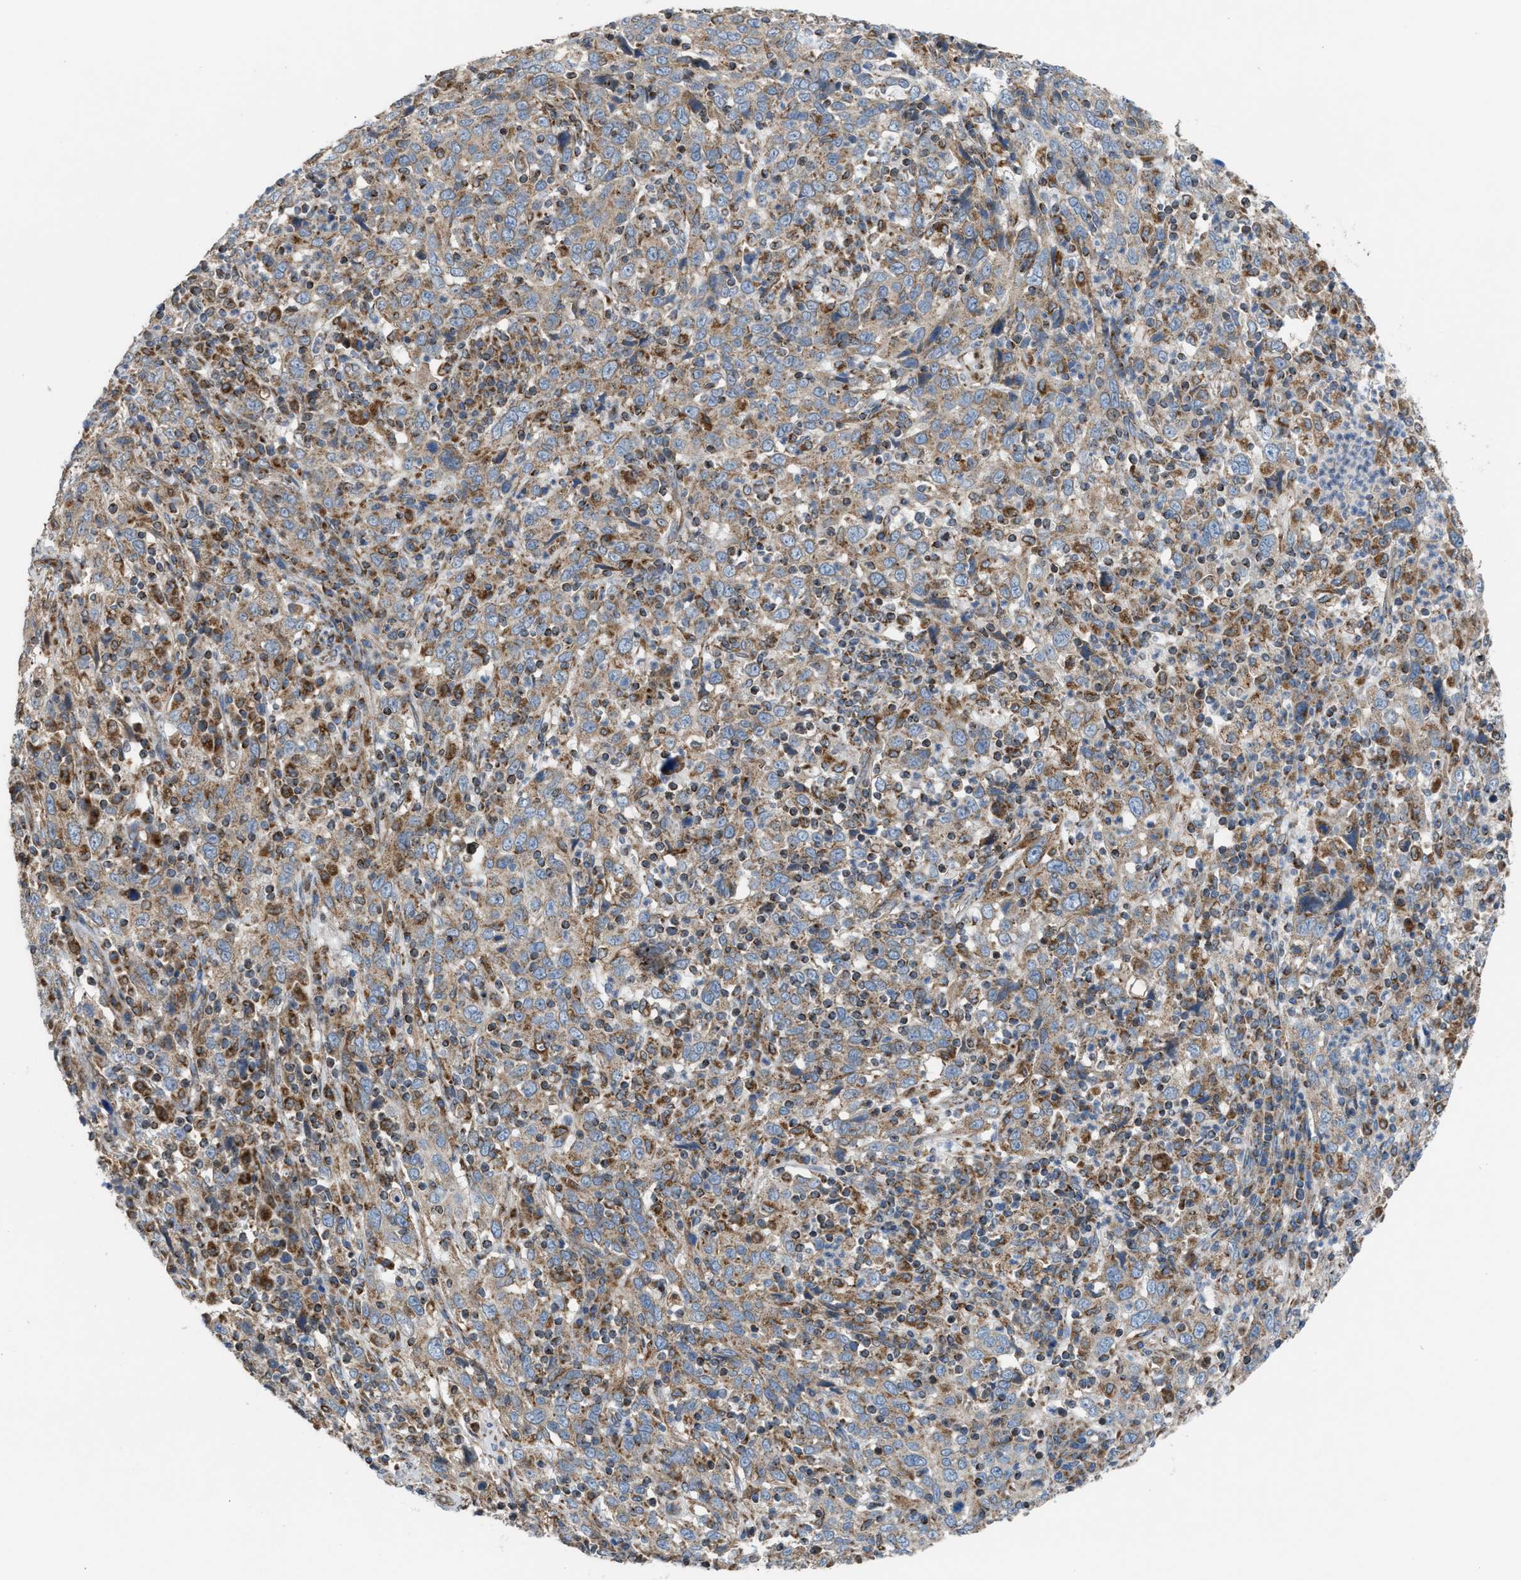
{"staining": {"intensity": "weak", "quantity": ">75%", "location": "cytoplasmic/membranous"}, "tissue": "cervical cancer", "cell_type": "Tumor cells", "image_type": "cancer", "snomed": [{"axis": "morphology", "description": "Squamous cell carcinoma, NOS"}, {"axis": "topography", "description": "Cervix"}], "caption": "Tumor cells demonstrate low levels of weak cytoplasmic/membranous staining in approximately >75% of cells in human cervical cancer. Using DAB (3,3'-diaminobenzidine) (brown) and hematoxylin (blue) stains, captured at high magnification using brightfield microscopy.", "gene": "SLC10A3", "patient": {"sex": "female", "age": 46}}